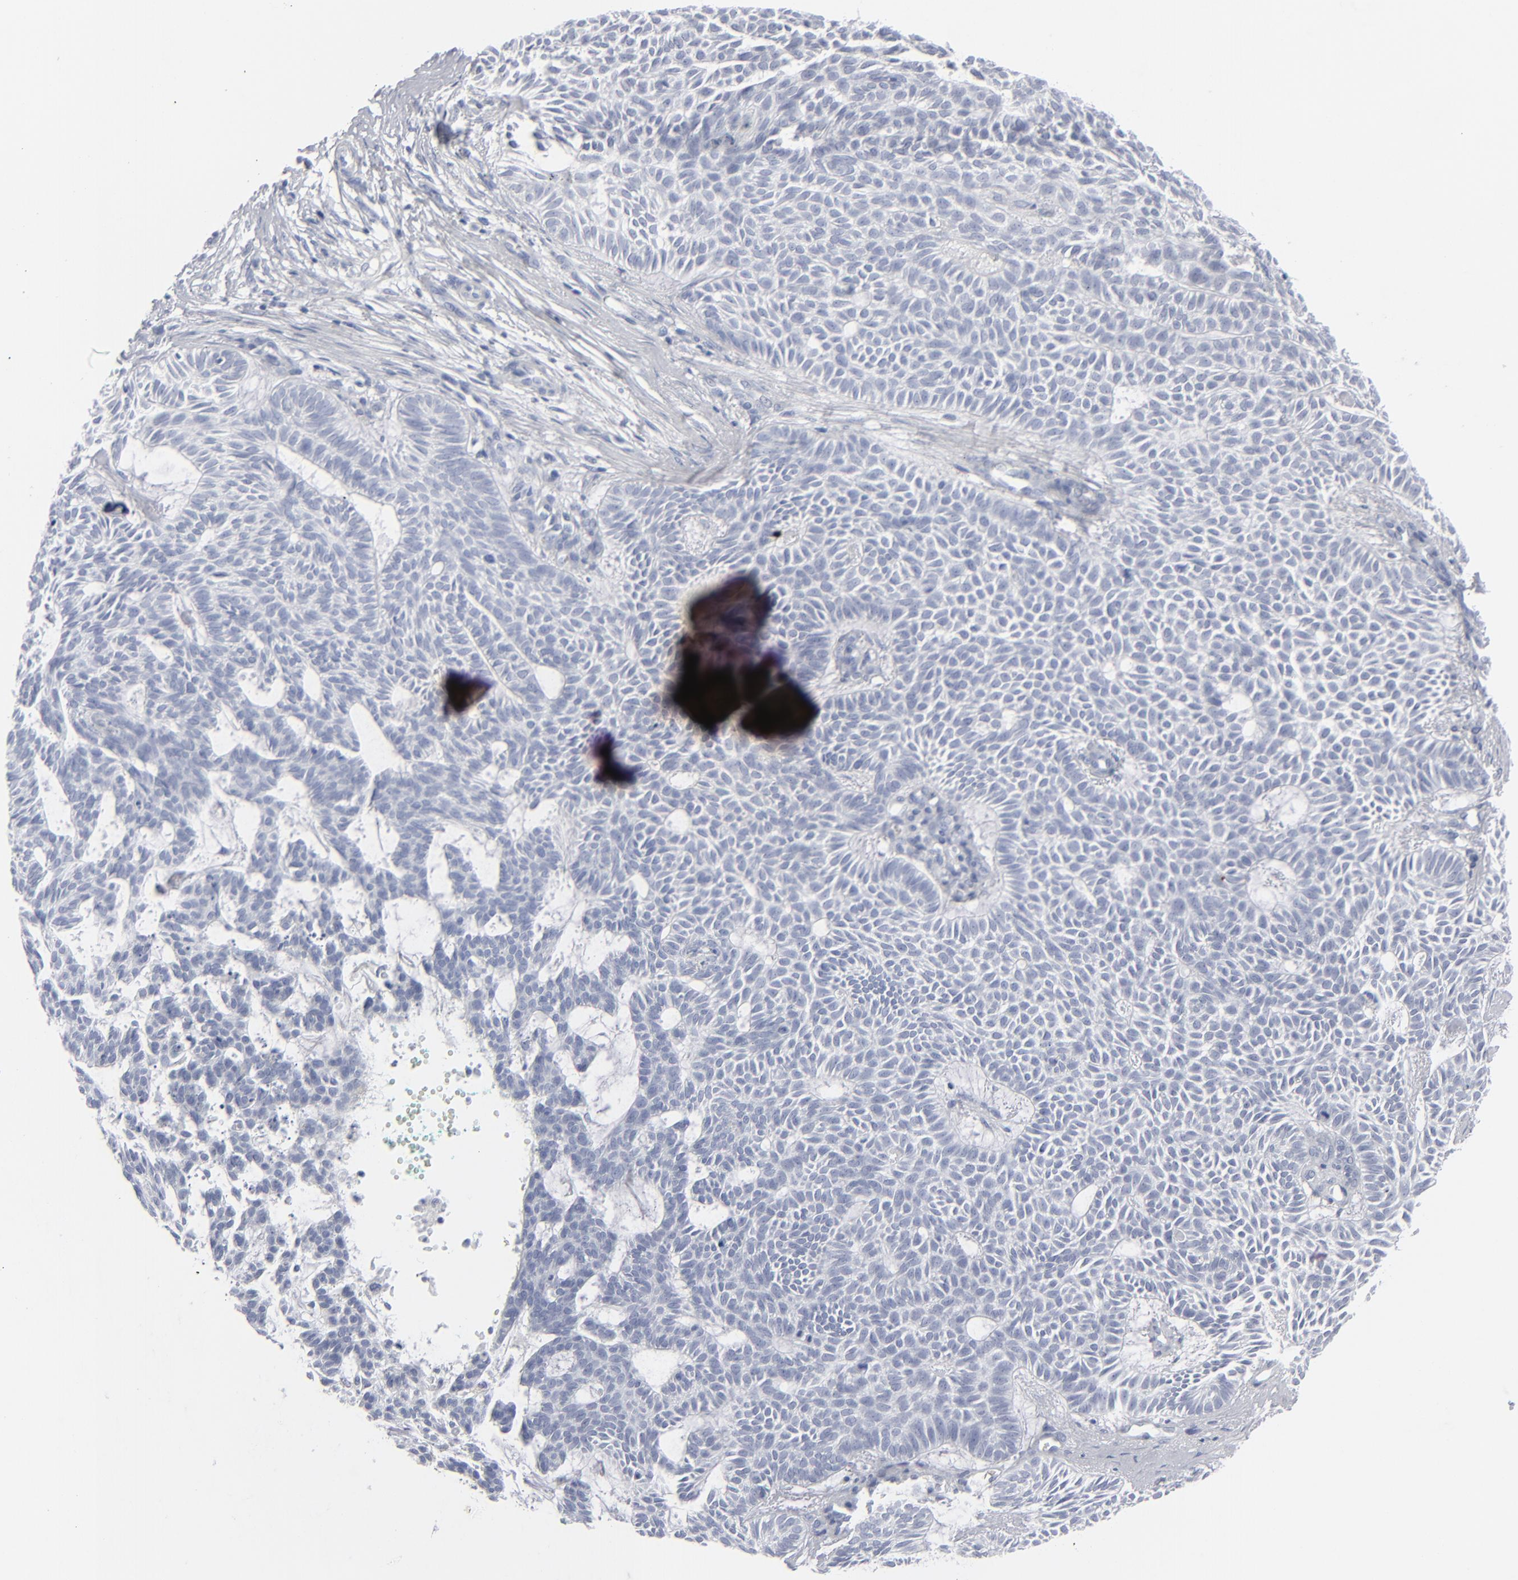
{"staining": {"intensity": "negative", "quantity": "none", "location": "none"}, "tissue": "skin cancer", "cell_type": "Tumor cells", "image_type": "cancer", "snomed": [{"axis": "morphology", "description": "Basal cell carcinoma"}, {"axis": "topography", "description": "Skin"}], "caption": "A photomicrograph of human skin cancer (basal cell carcinoma) is negative for staining in tumor cells.", "gene": "MSLN", "patient": {"sex": "male", "age": 75}}